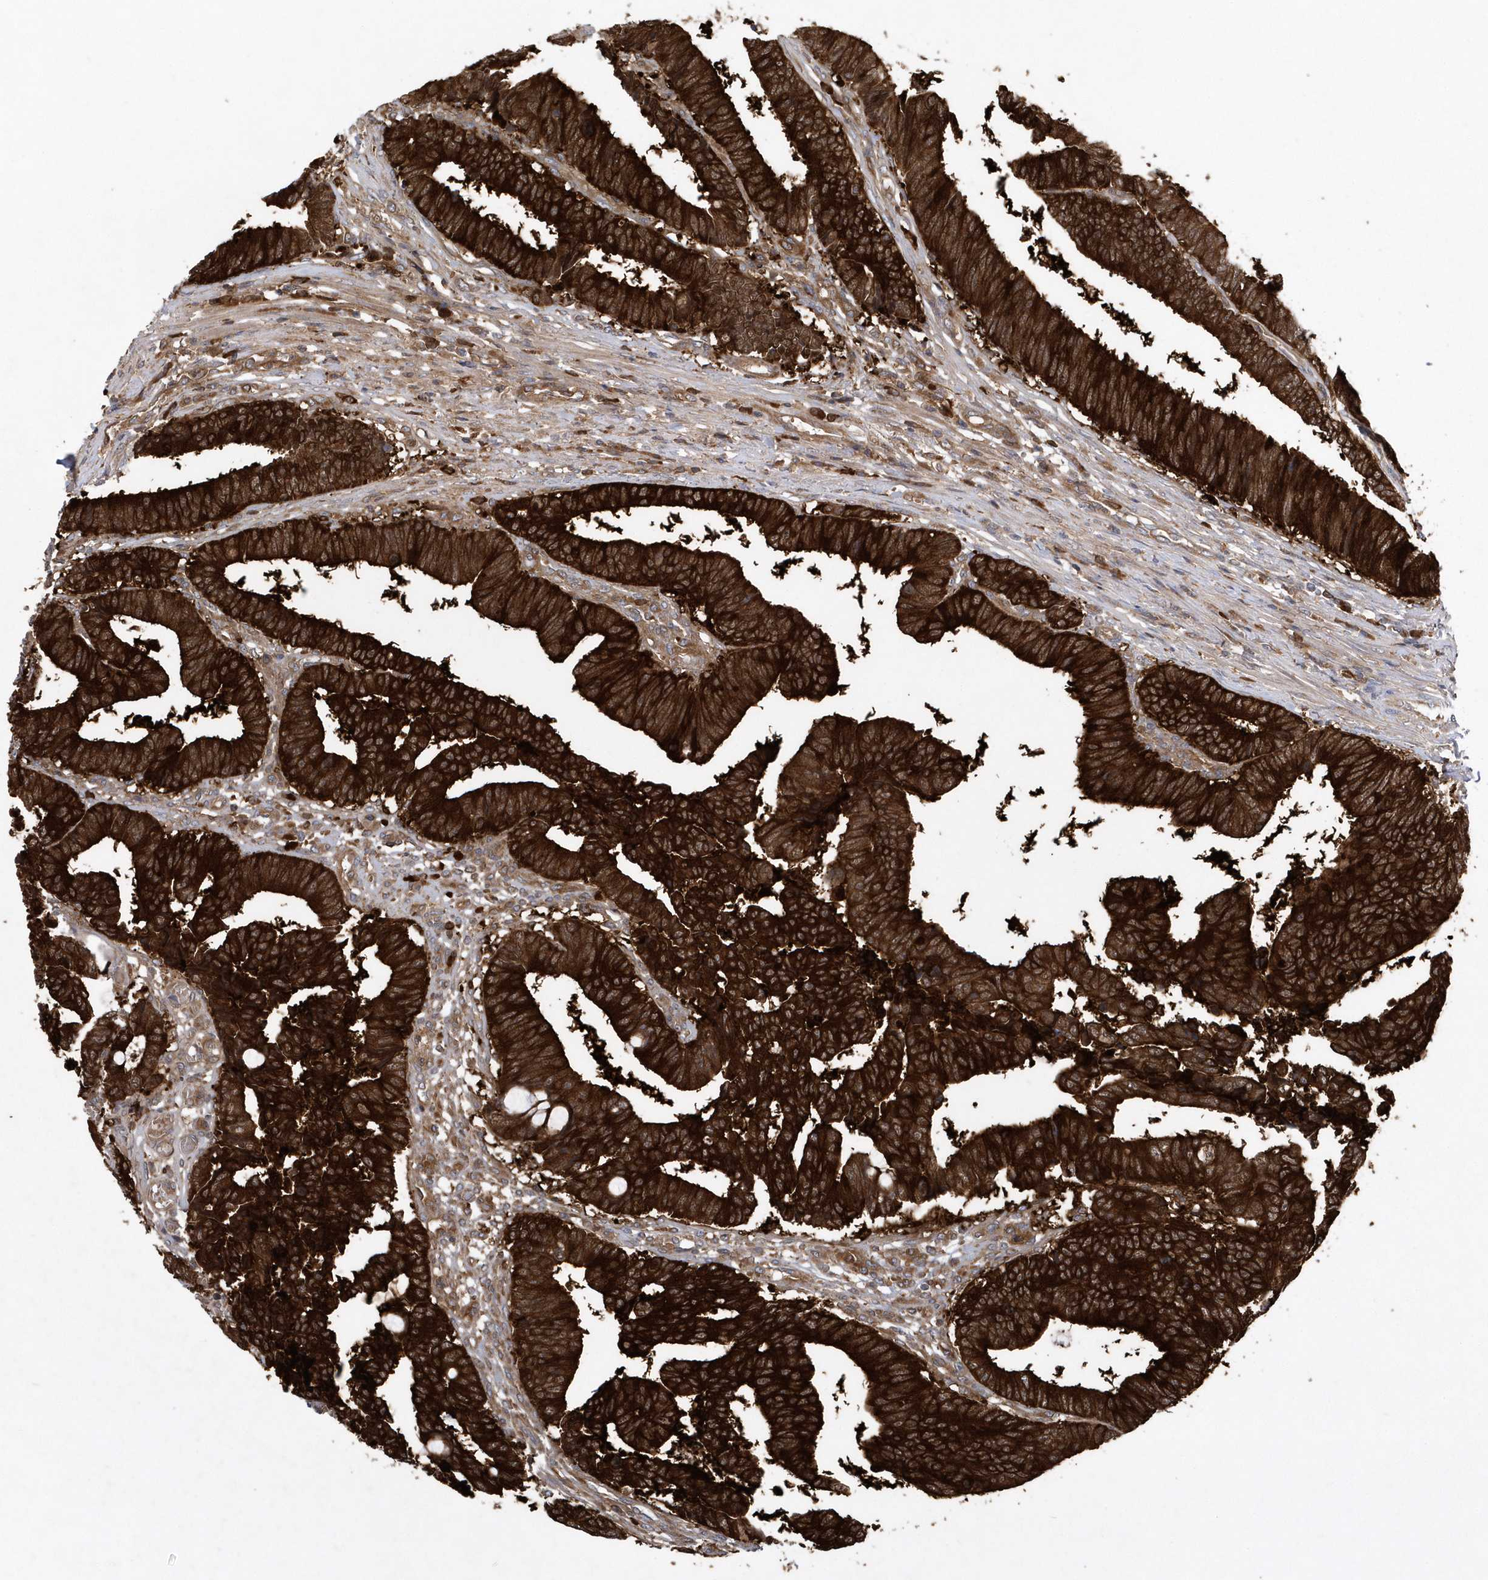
{"staining": {"intensity": "strong", "quantity": ">75%", "location": "cytoplasmic/membranous"}, "tissue": "colorectal cancer", "cell_type": "Tumor cells", "image_type": "cancer", "snomed": [{"axis": "morphology", "description": "Adenocarcinoma, NOS"}, {"axis": "topography", "description": "Rectum"}], "caption": "Strong cytoplasmic/membranous expression for a protein is appreciated in about >75% of tumor cells of adenocarcinoma (colorectal) using immunohistochemistry (IHC).", "gene": "PAICS", "patient": {"sex": "male", "age": 84}}